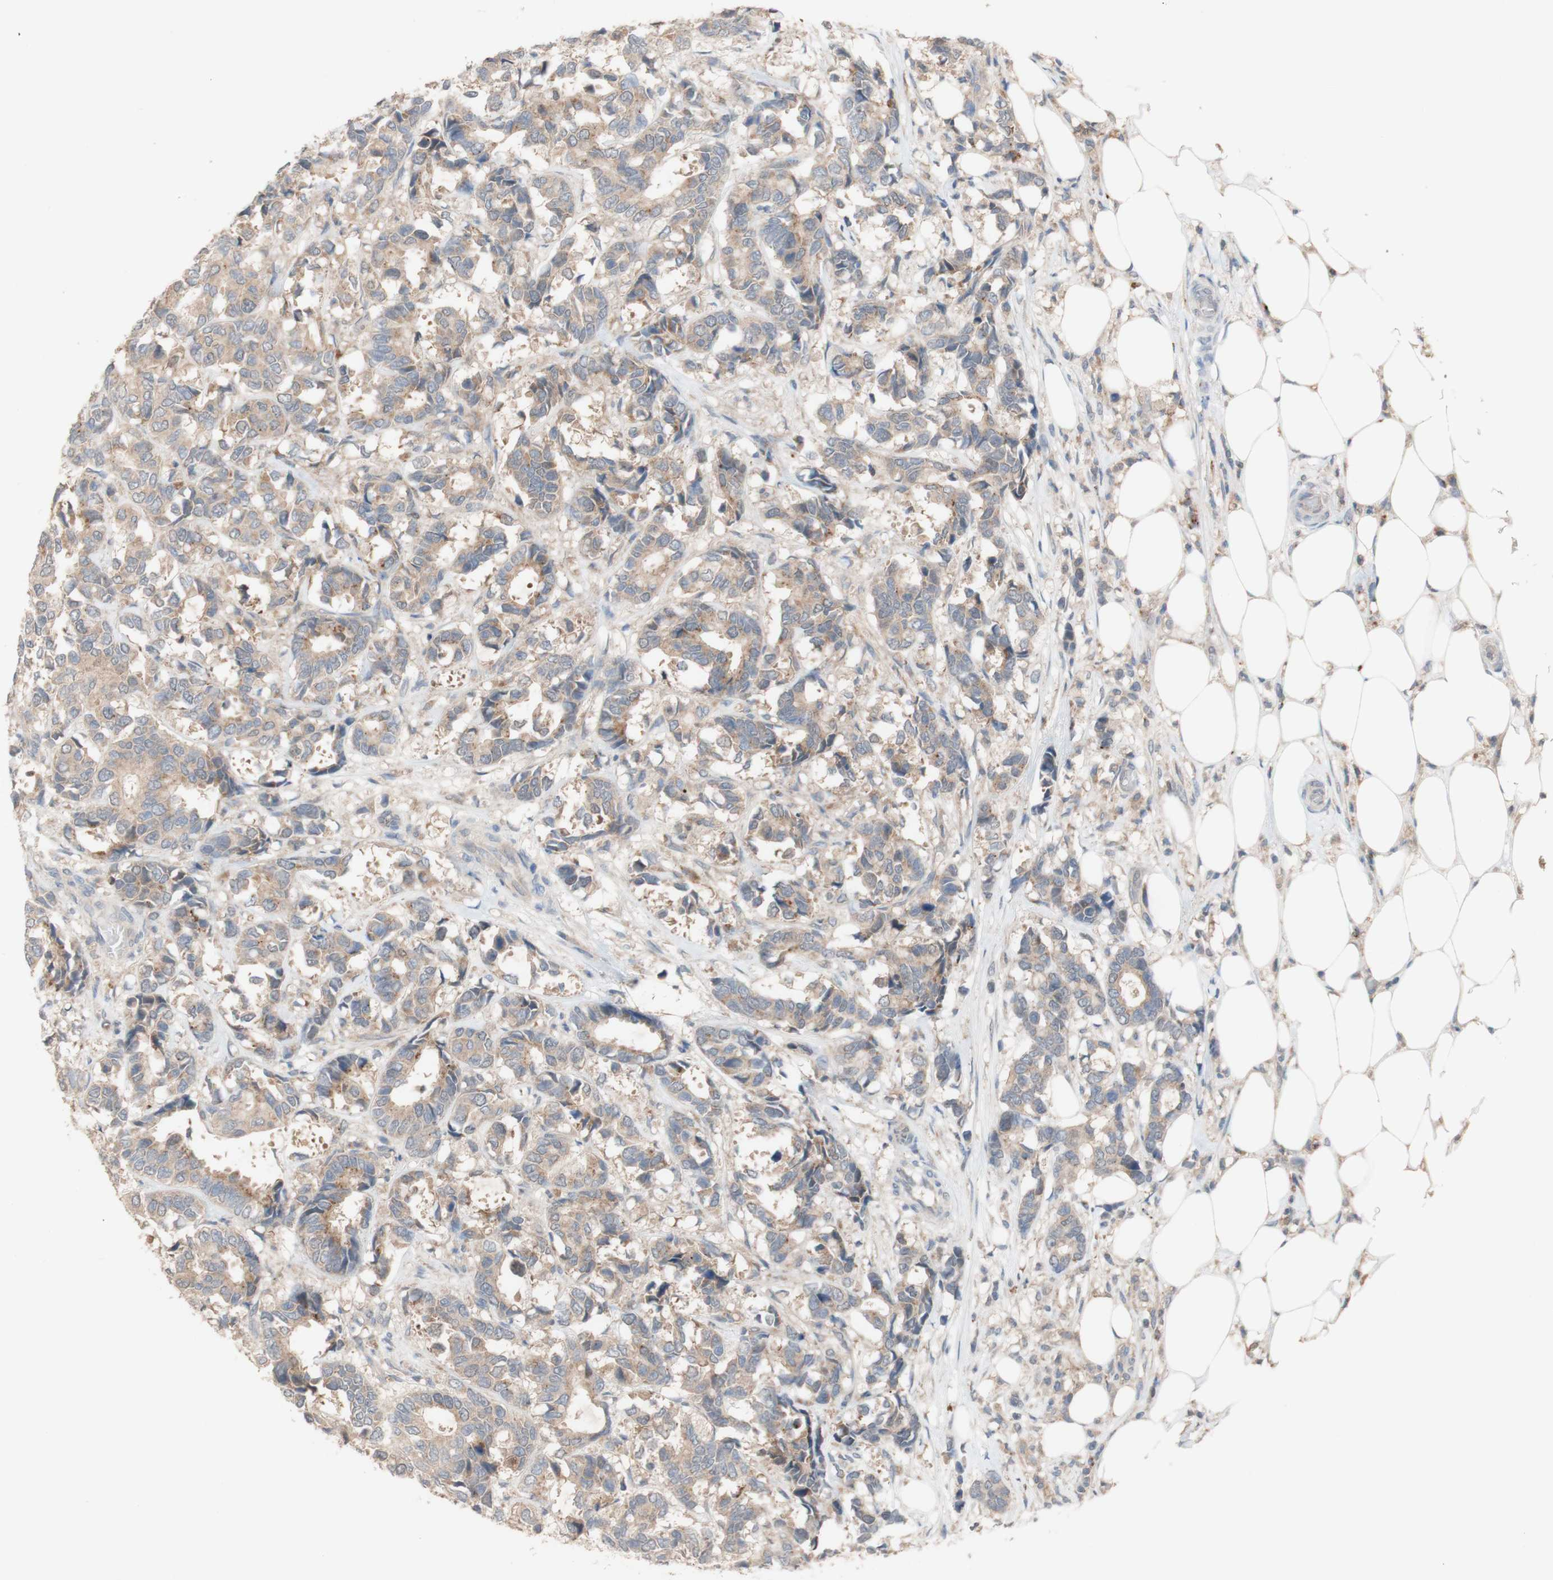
{"staining": {"intensity": "weak", "quantity": ">75%", "location": "cytoplasmic/membranous"}, "tissue": "breast cancer", "cell_type": "Tumor cells", "image_type": "cancer", "snomed": [{"axis": "morphology", "description": "Duct carcinoma"}, {"axis": "topography", "description": "Breast"}], "caption": "There is low levels of weak cytoplasmic/membranous expression in tumor cells of breast cancer (intraductal carcinoma), as demonstrated by immunohistochemical staining (brown color).", "gene": "PEX2", "patient": {"sex": "female", "age": 87}}